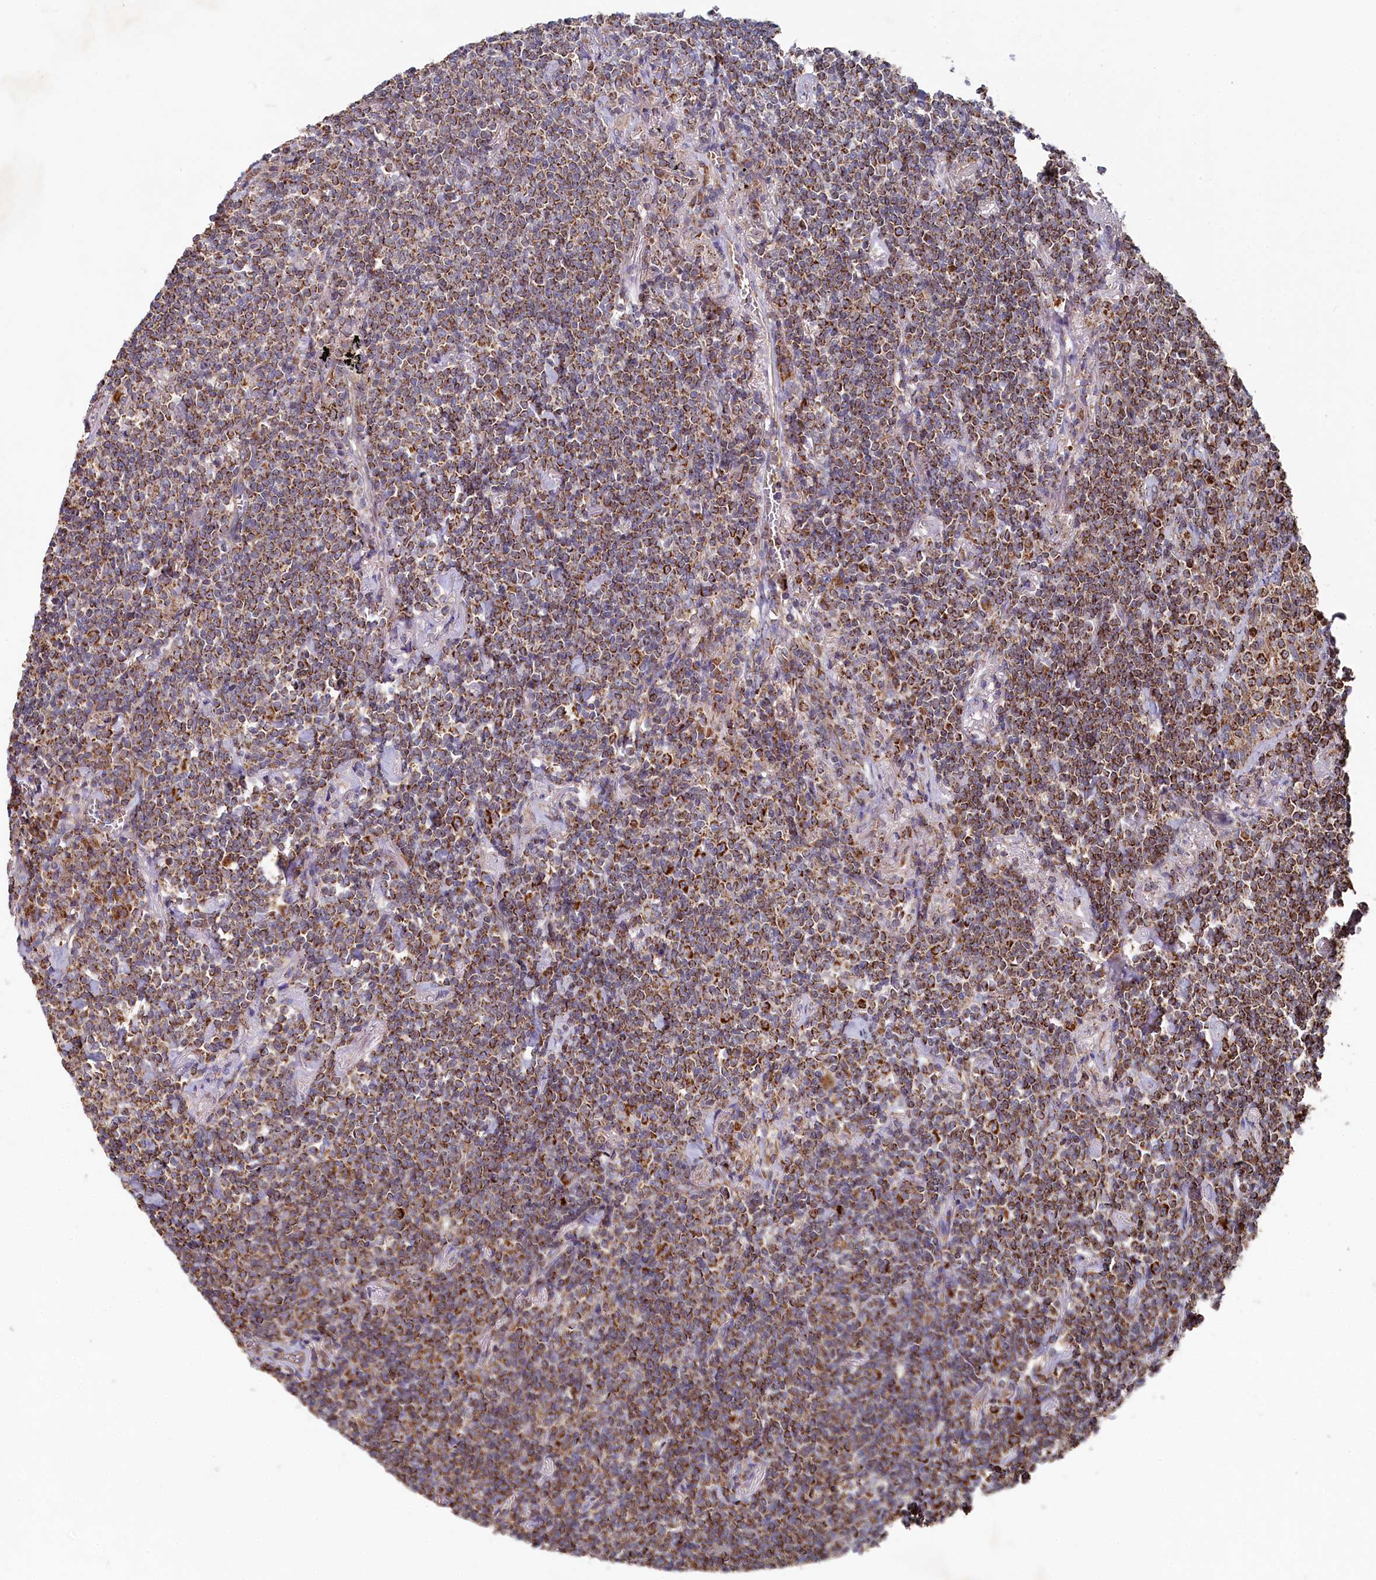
{"staining": {"intensity": "moderate", "quantity": ">75%", "location": "cytoplasmic/membranous"}, "tissue": "lymphoma", "cell_type": "Tumor cells", "image_type": "cancer", "snomed": [{"axis": "morphology", "description": "Malignant lymphoma, non-Hodgkin's type, Low grade"}, {"axis": "topography", "description": "Lung"}], "caption": "About >75% of tumor cells in human malignant lymphoma, non-Hodgkin's type (low-grade) show moderate cytoplasmic/membranous protein expression as visualized by brown immunohistochemical staining.", "gene": "HAUS2", "patient": {"sex": "female", "age": 71}}